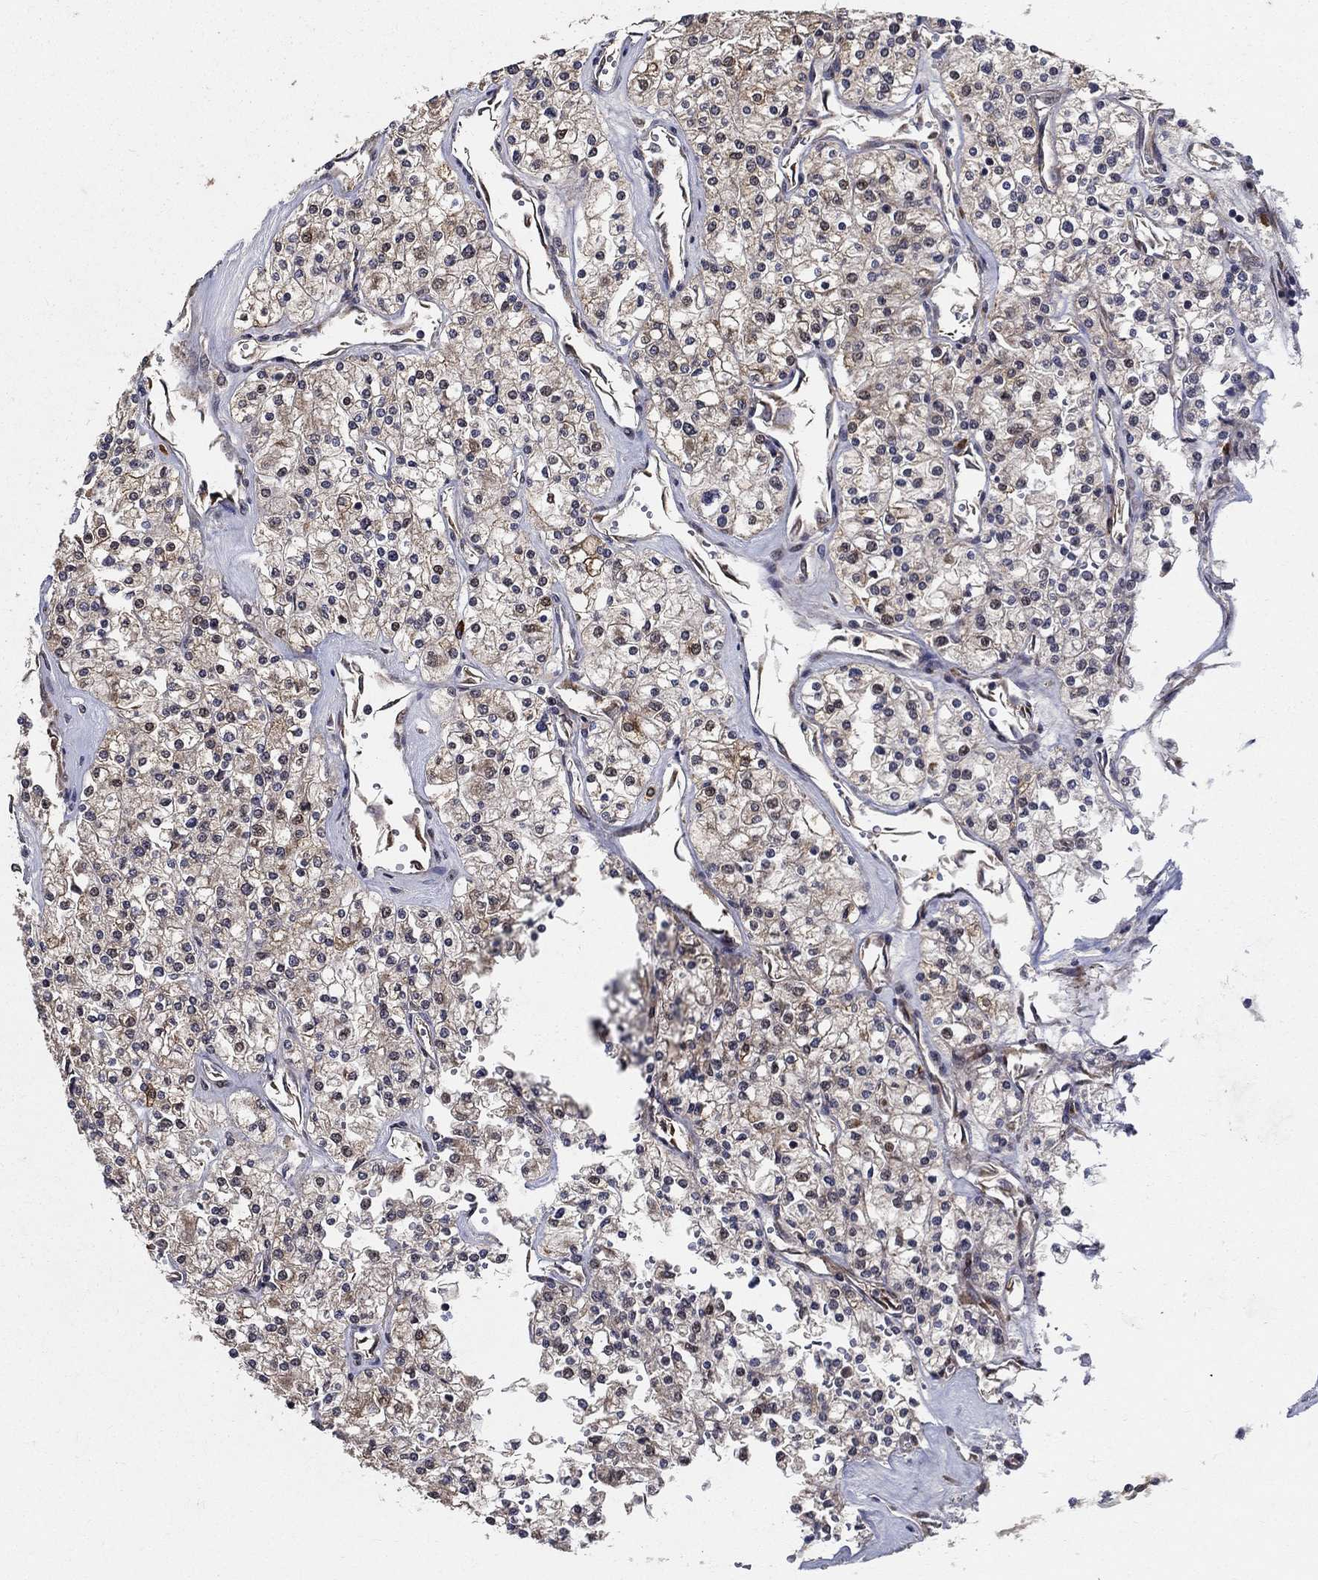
{"staining": {"intensity": "moderate", "quantity": "25%-75%", "location": "cytoplasmic/membranous,nuclear"}, "tissue": "renal cancer", "cell_type": "Tumor cells", "image_type": "cancer", "snomed": [{"axis": "morphology", "description": "Adenocarcinoma, NOS"}, {"axis": "topography", "description": "Kidney"}], "caption": "Protein staining shows moderate cytoplasmic/membranous and nuclear staining in approximately 25%-75% of tumor cells in renal cancer.", "gene": "ZNF594", "patient": {"sex": "male", "age": 80}}